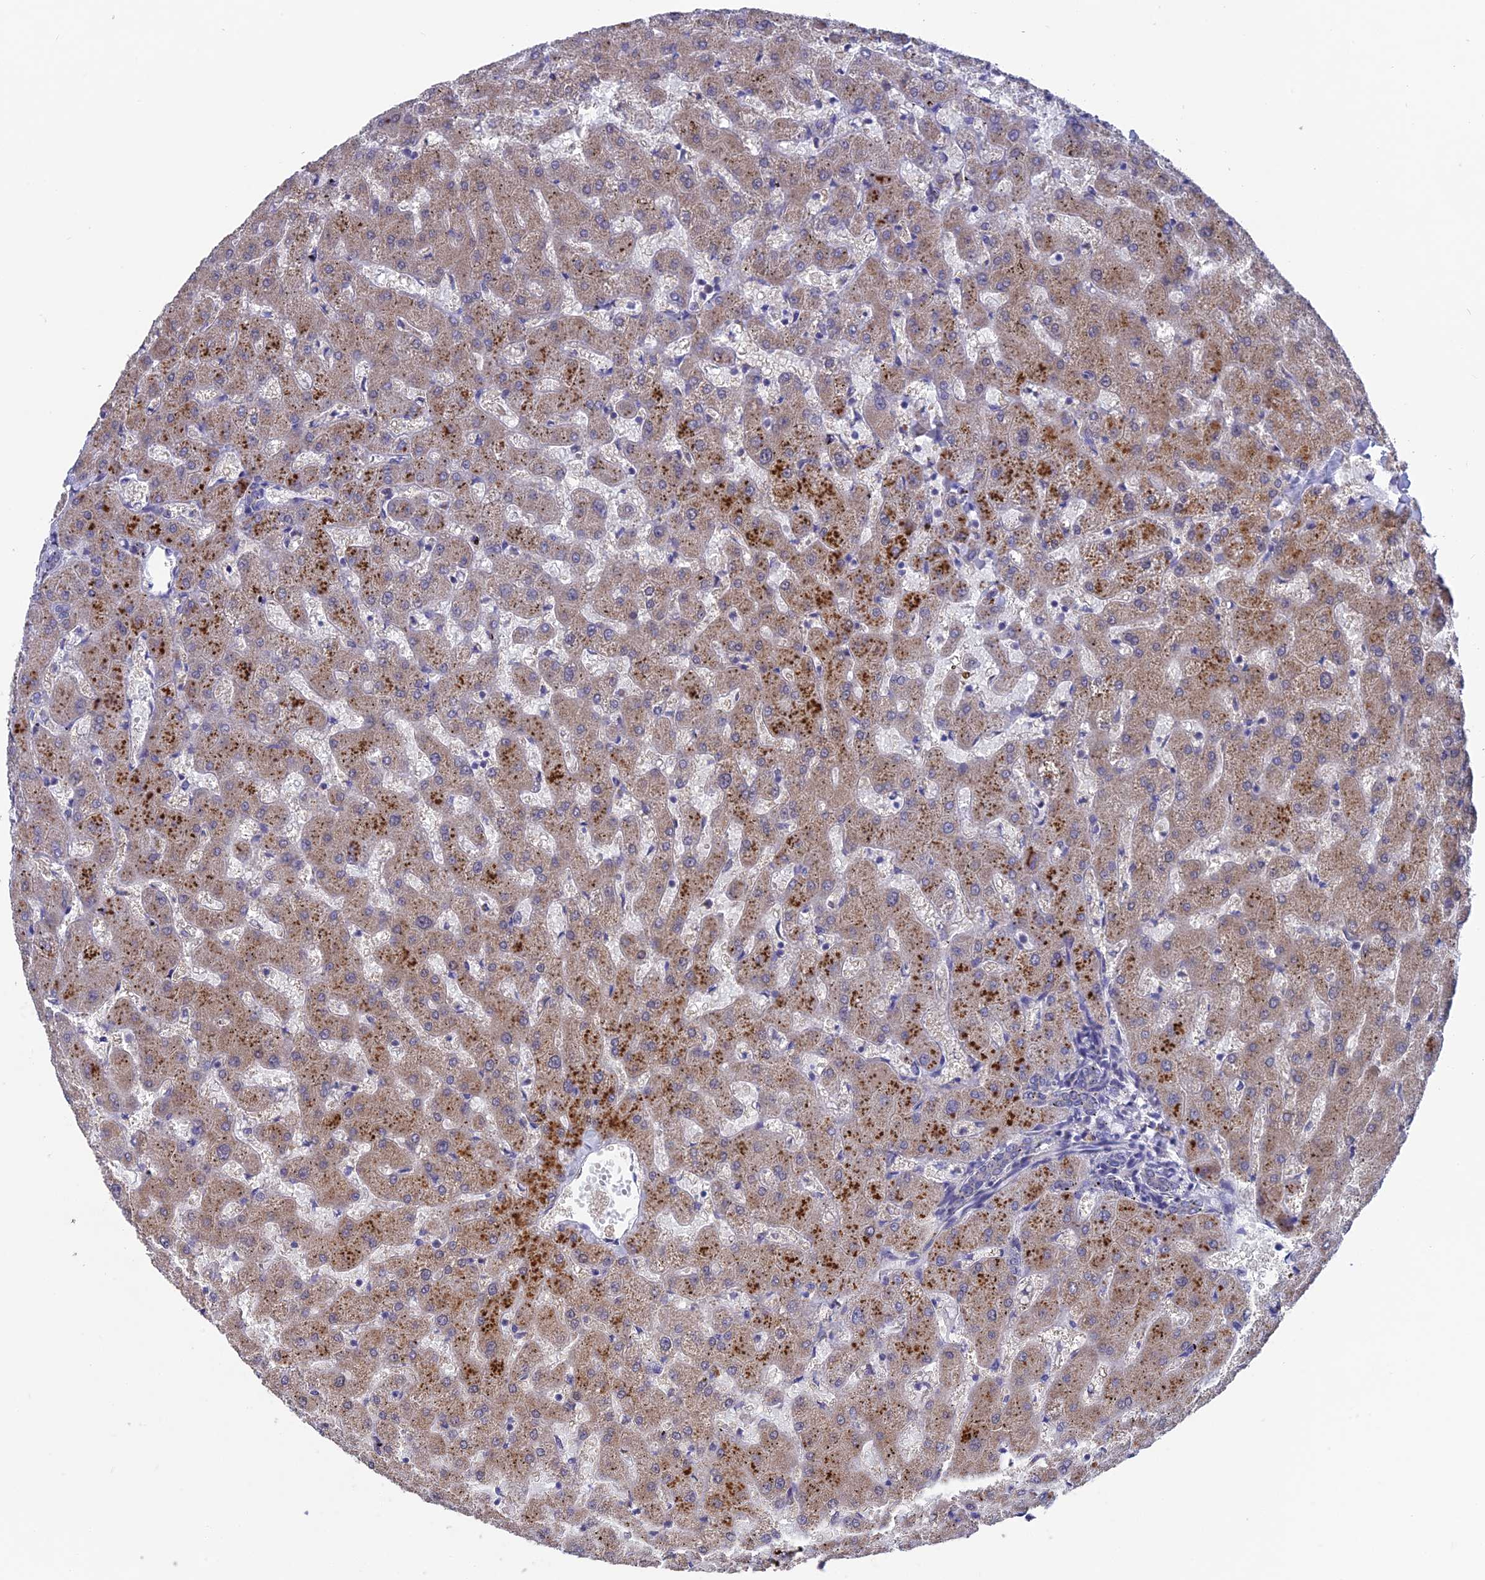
{"staining": {"intensity": "negative", "quantity": "none", "location": "none"}, "tissue": "liver", "cell_type": "Cholangiocytes", "image_type": "normal", "snomed": [{"axis": "morphology", "description": "Normal tissue, NOS"}, {"axis": "topography", "description": "Liver"}], "caption": "Immunohistochemistry (IHC) image of benign liver stained for a protein (brown), which shows no positivity in cholangiocytes.", "gene": "AK4P3", "patient": {"sex": "female", "age": 63}}